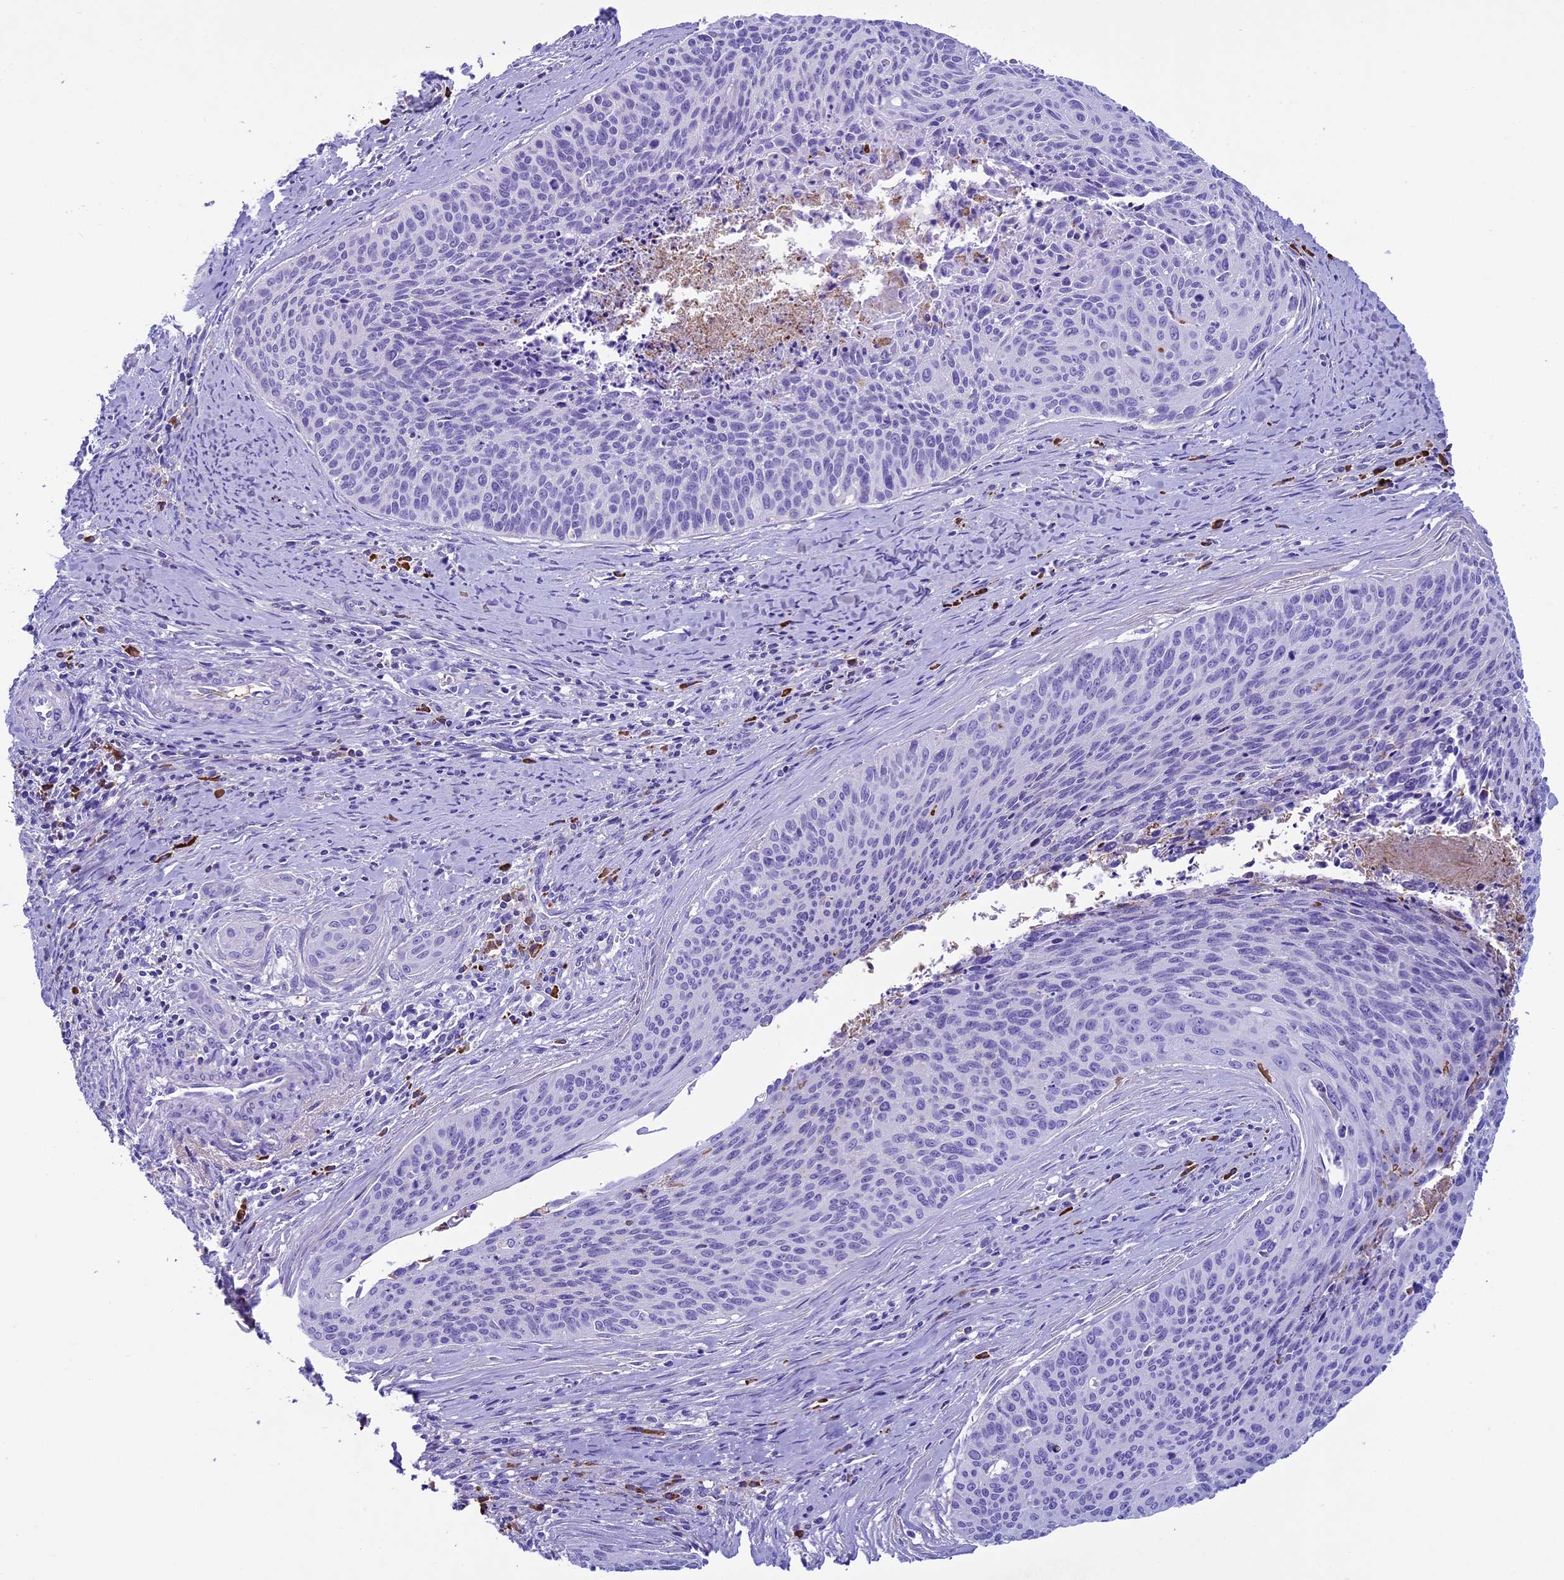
{"staining": {"intensity": "negative", "quantity": "none", "location": "none"}, "tissue": "cervical cancer", "cell_type": "Tumor cells", "image_type": "cancer", "snomed": [{"axis": "morphology", "description": "Squamous cell carcinoma, NOS"}, {"axis": "topography", "description": "Cervix"}], "caption": "DAB immunohistochemical staining of squamous cell carcinoma (cervical) shows no significant positivity in tumor cells.", "gene": "IGSF6", "patient": {"sex": "female", "age": 55}}